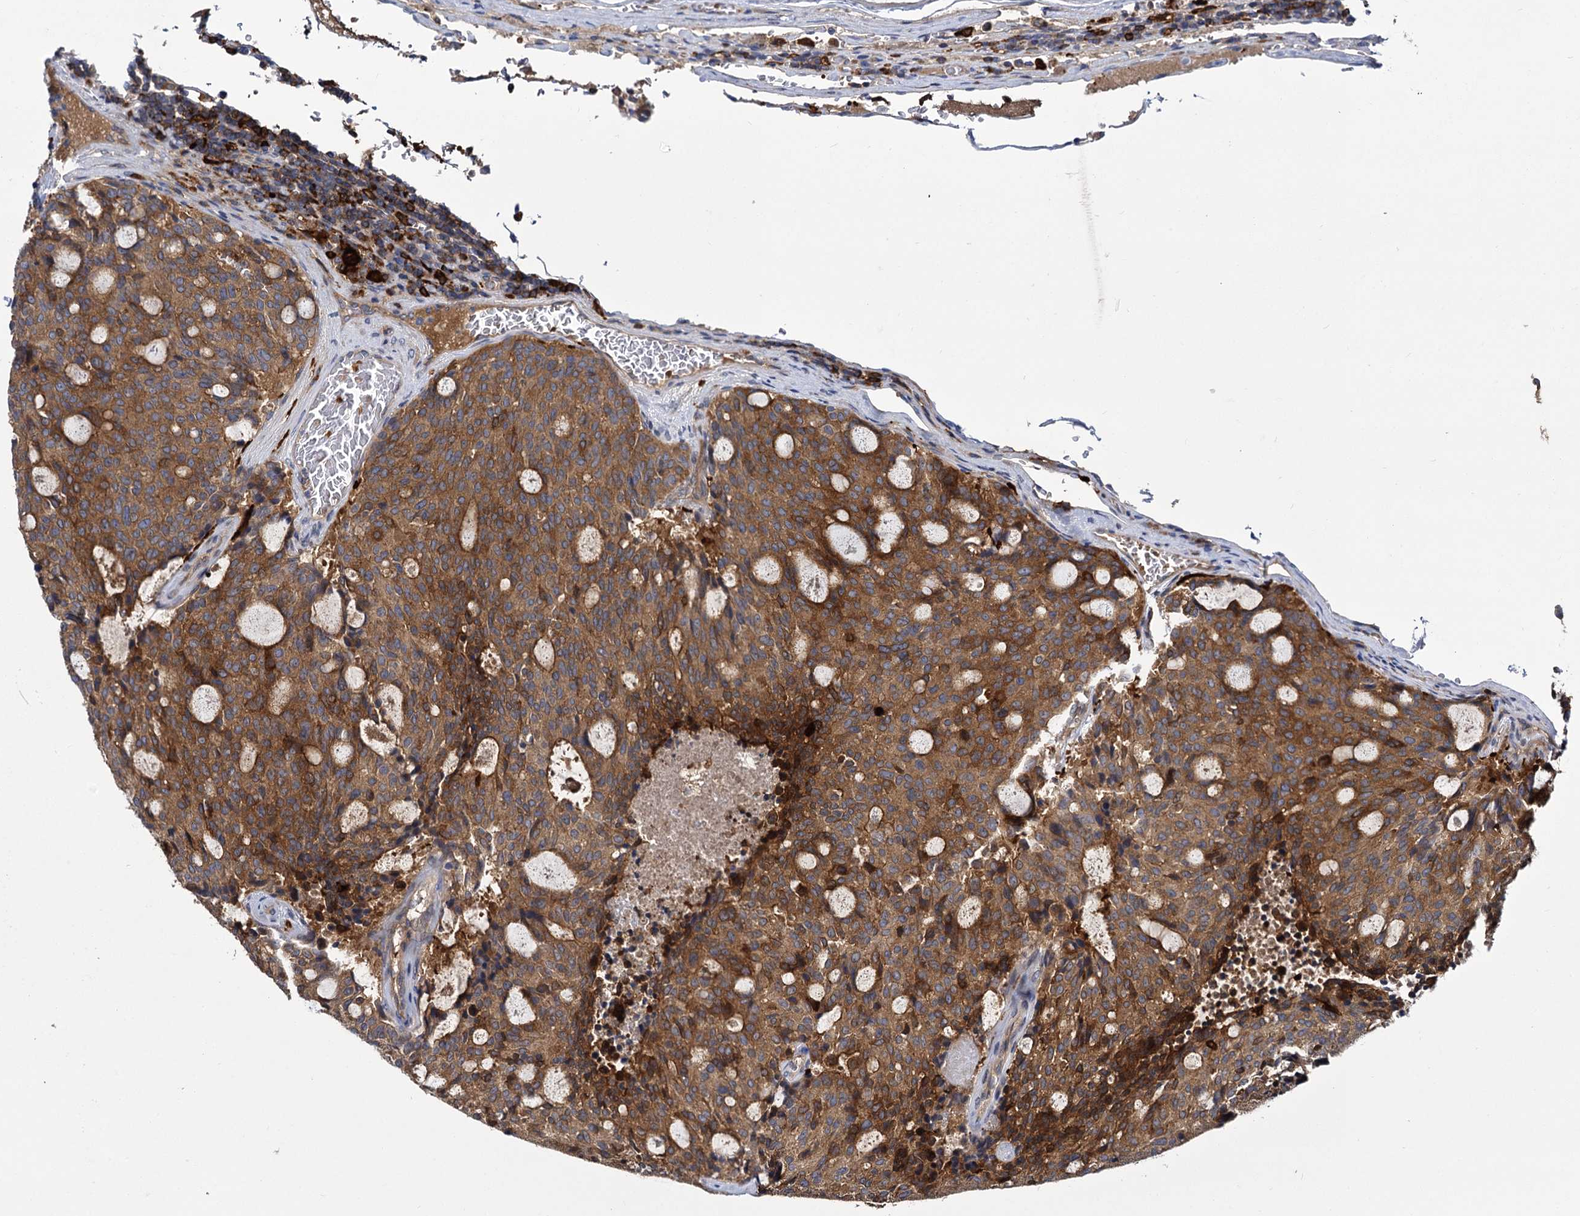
{"staining": {"intensity": "moderate", "quantity": ">75%", "location": "cytoplasmic/membranous"}, "tissue": "carcinoid", "cell_type": "Tumor cells", "image_type": "cancer", "snomed": [{"axis": "morphology", "description": "Carcinoid, malignant, NOS"}, {"axis": "topography", "description": "Pancreas"}], "caption": "Protein positivity by immunohistochemistry (IHC) exhibits moderate cytoplasmic/membranous staining in about >75% of tumor cells in carcinoid. Using DAB (brown) and hematoxylin (blue) stains, captured at high magnification using brightfield microscopy.", "gene": "GCLC", "patient": {"sex": "female", "age": 54}}